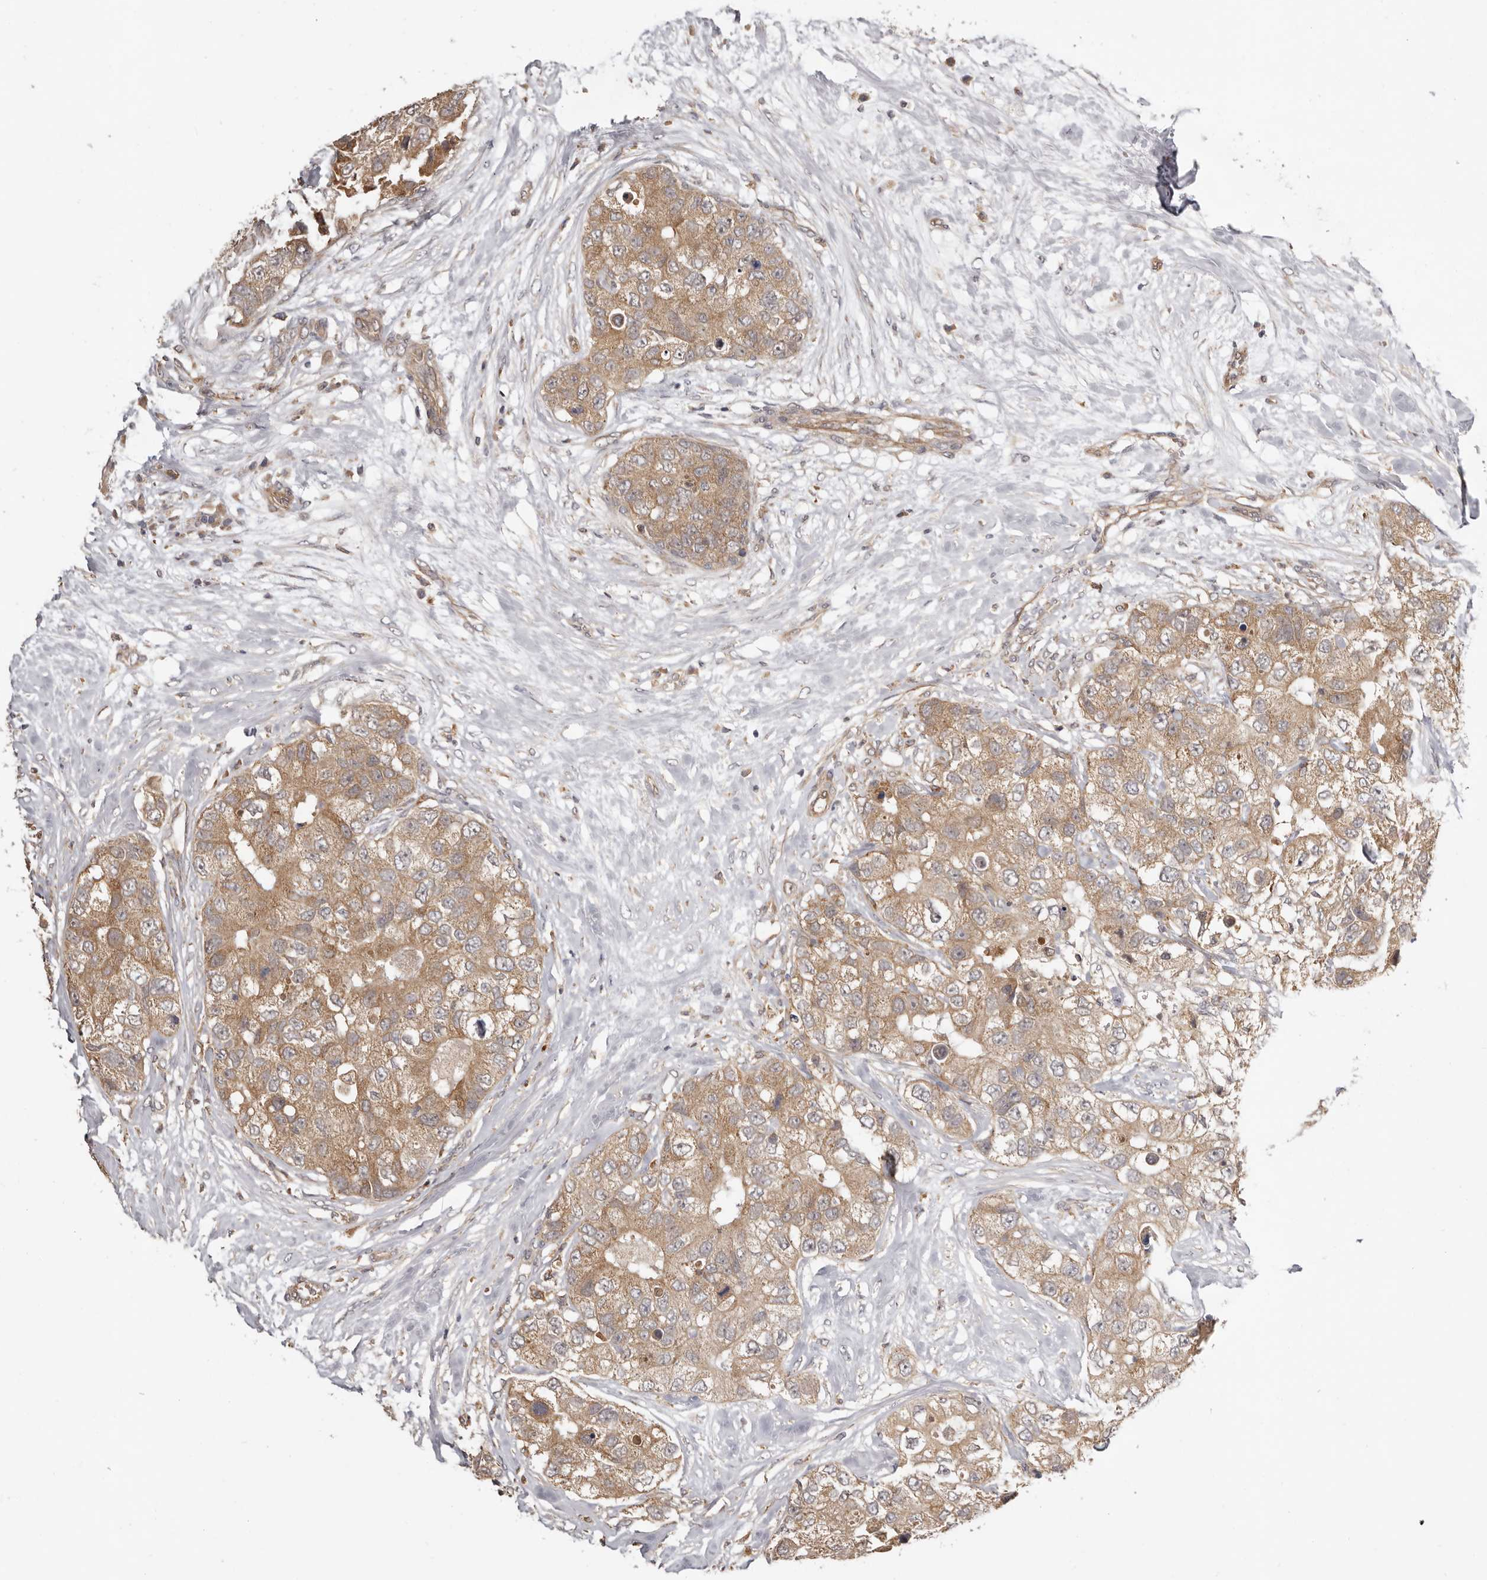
{"staining": {"intensity": "moderate", "quantity": ">75%", "location": "cytoplasmic/membranous"}, "tissue": "breast cancer", "cell_type": "Tumor cells", "image_type": "cancer", "snomed": [{"axis": "morphology", "description": "Duct carcinoma"}, {"axis": "topography", "description": "Breast"}], "caption": "Immunohistochemistry of human intraductal carcinoma (breast) demonstrates medium levels of moderate cytoplasmic/membranous expression in approximately >75% of tumor cells.", "gene": "UBR2", "patient": {"sex": "female", "age": 62}}